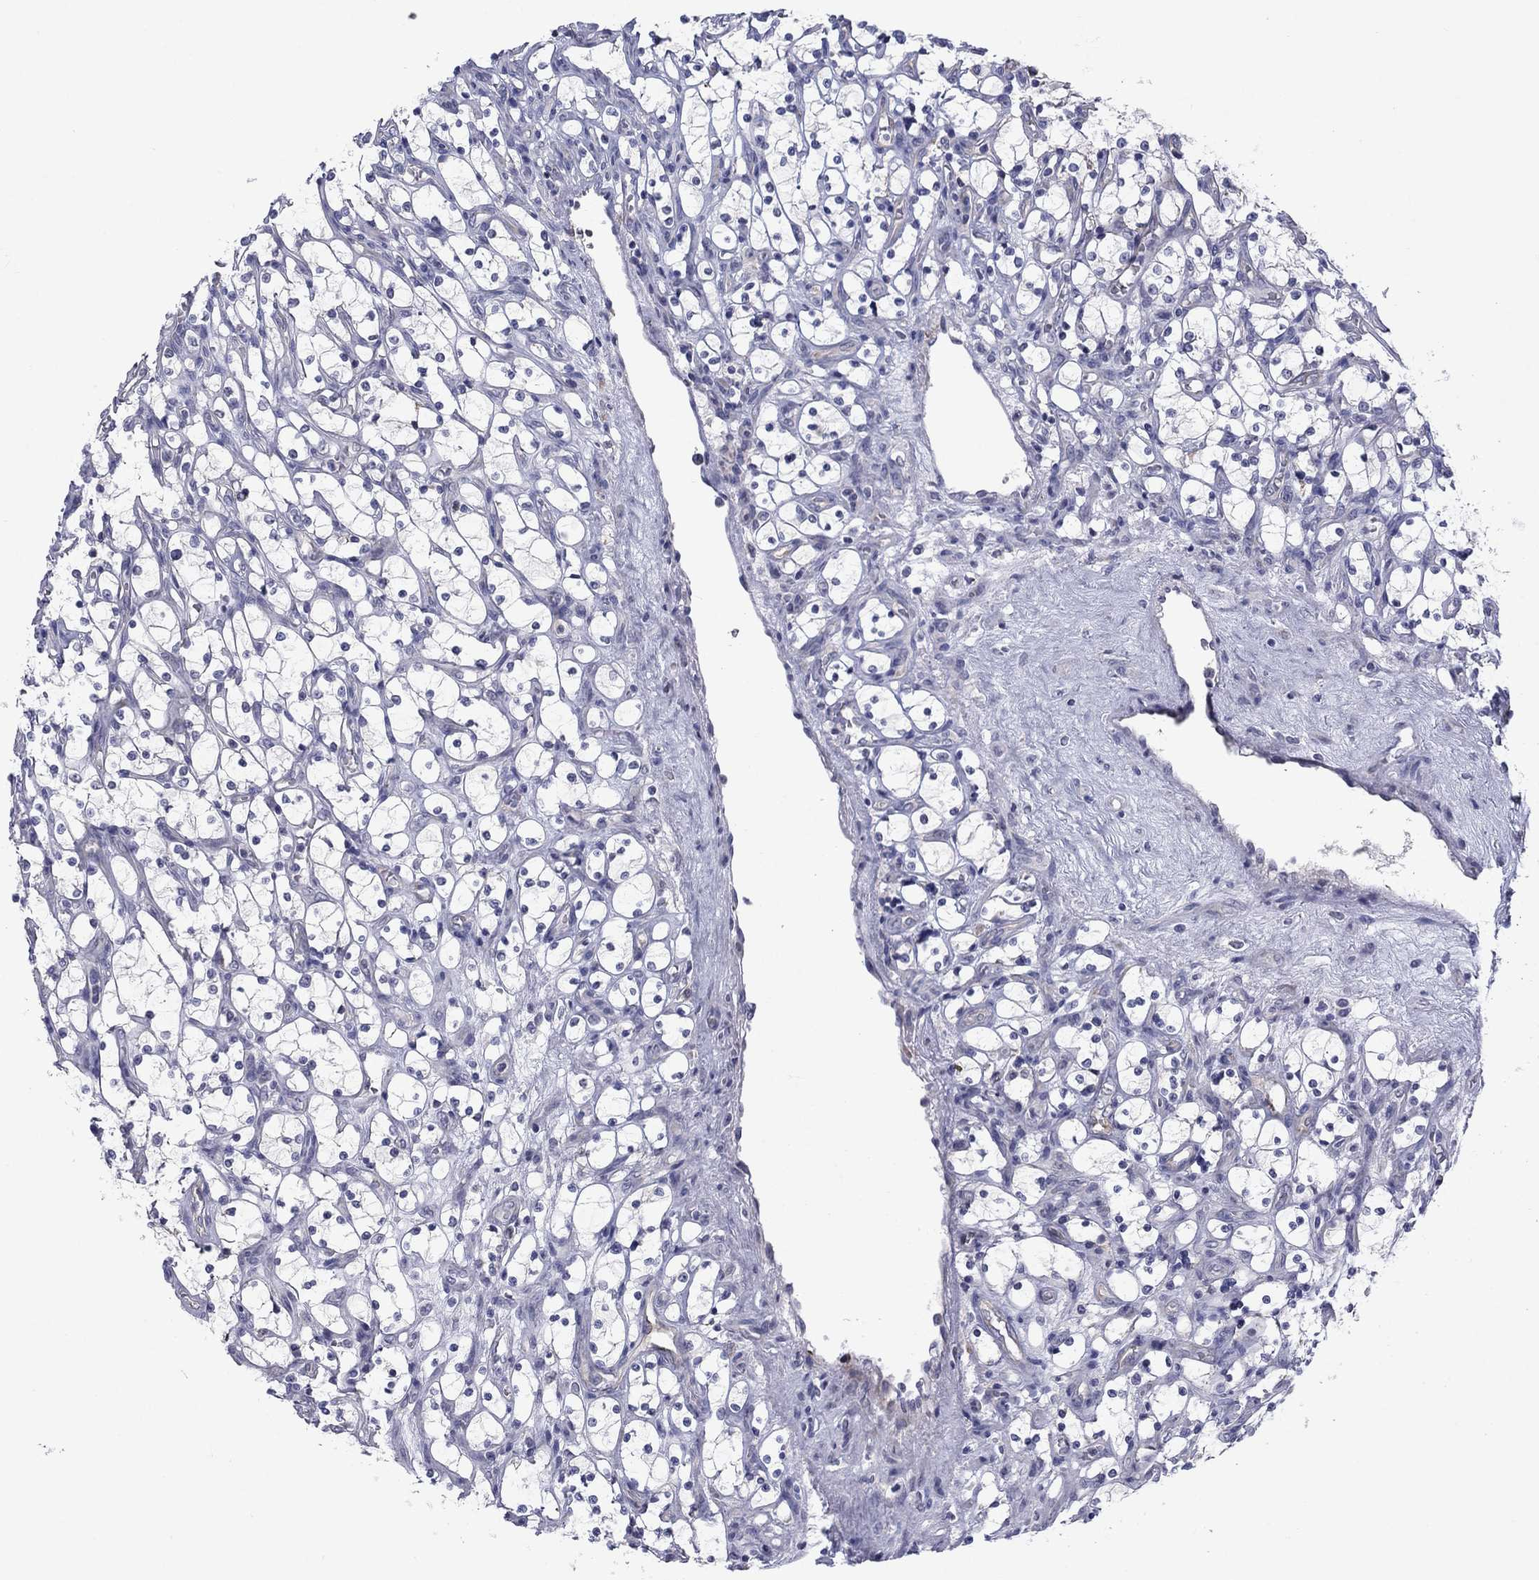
{"staining": {"intensity": "negative", "quantity": "none", "location": "none"}, "tissue": "renal cancer", "cell_type": "Tumor cells", "image_type": "cancer", "snomed": [{"axis": "morphology", "description": "Adenocarcinoma, NOS"}, {"axis": "topography", "description": "Kidney"}], "caption": "Immunohistochemistry of renal cancer (adenocarcinoma) exhibits no staining in tumor cells.", "gene": "TMPRSS11A", "patient": {"sex": "female", "age": 69}}